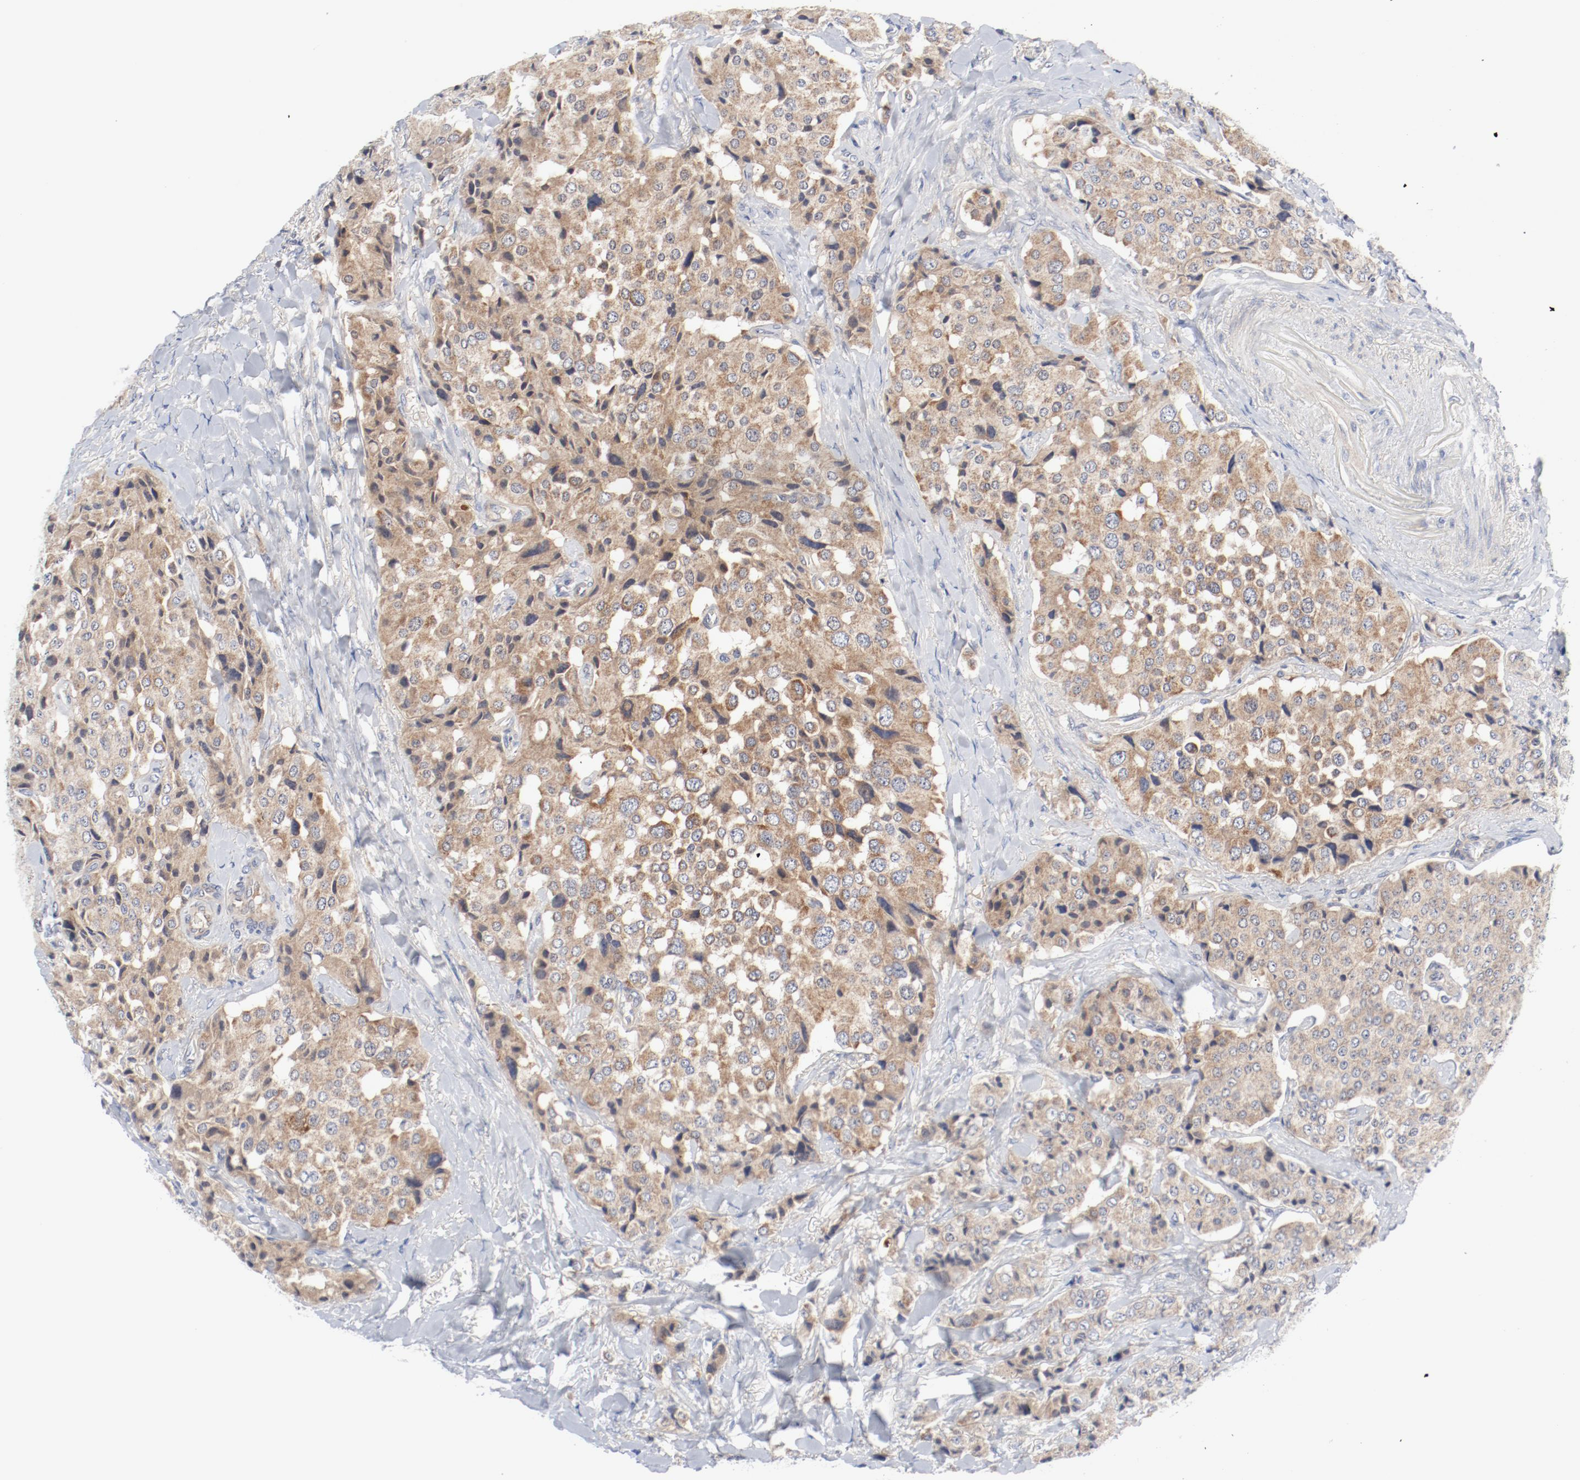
{"staining": {"intensity": "weak", "quantity": ">75%", "location": "cytoplasmic/membranous"}, "tissue": "carcinoid", "cell_type": "Tumor cells", "image_type": "cancer", "snomed": [{"axis": "morphology", "description": "Carcinoid, malignant, NOS"}, {"axis": "topography", "description": "Colon"}], "caption": "Immunohistochemical staining of carcinoid shows weak cytoplasmic/membranous protein expression in about >75% of tumor cells.", "gene": "BAD", "patient": {"sex": "female", "age": 61}}